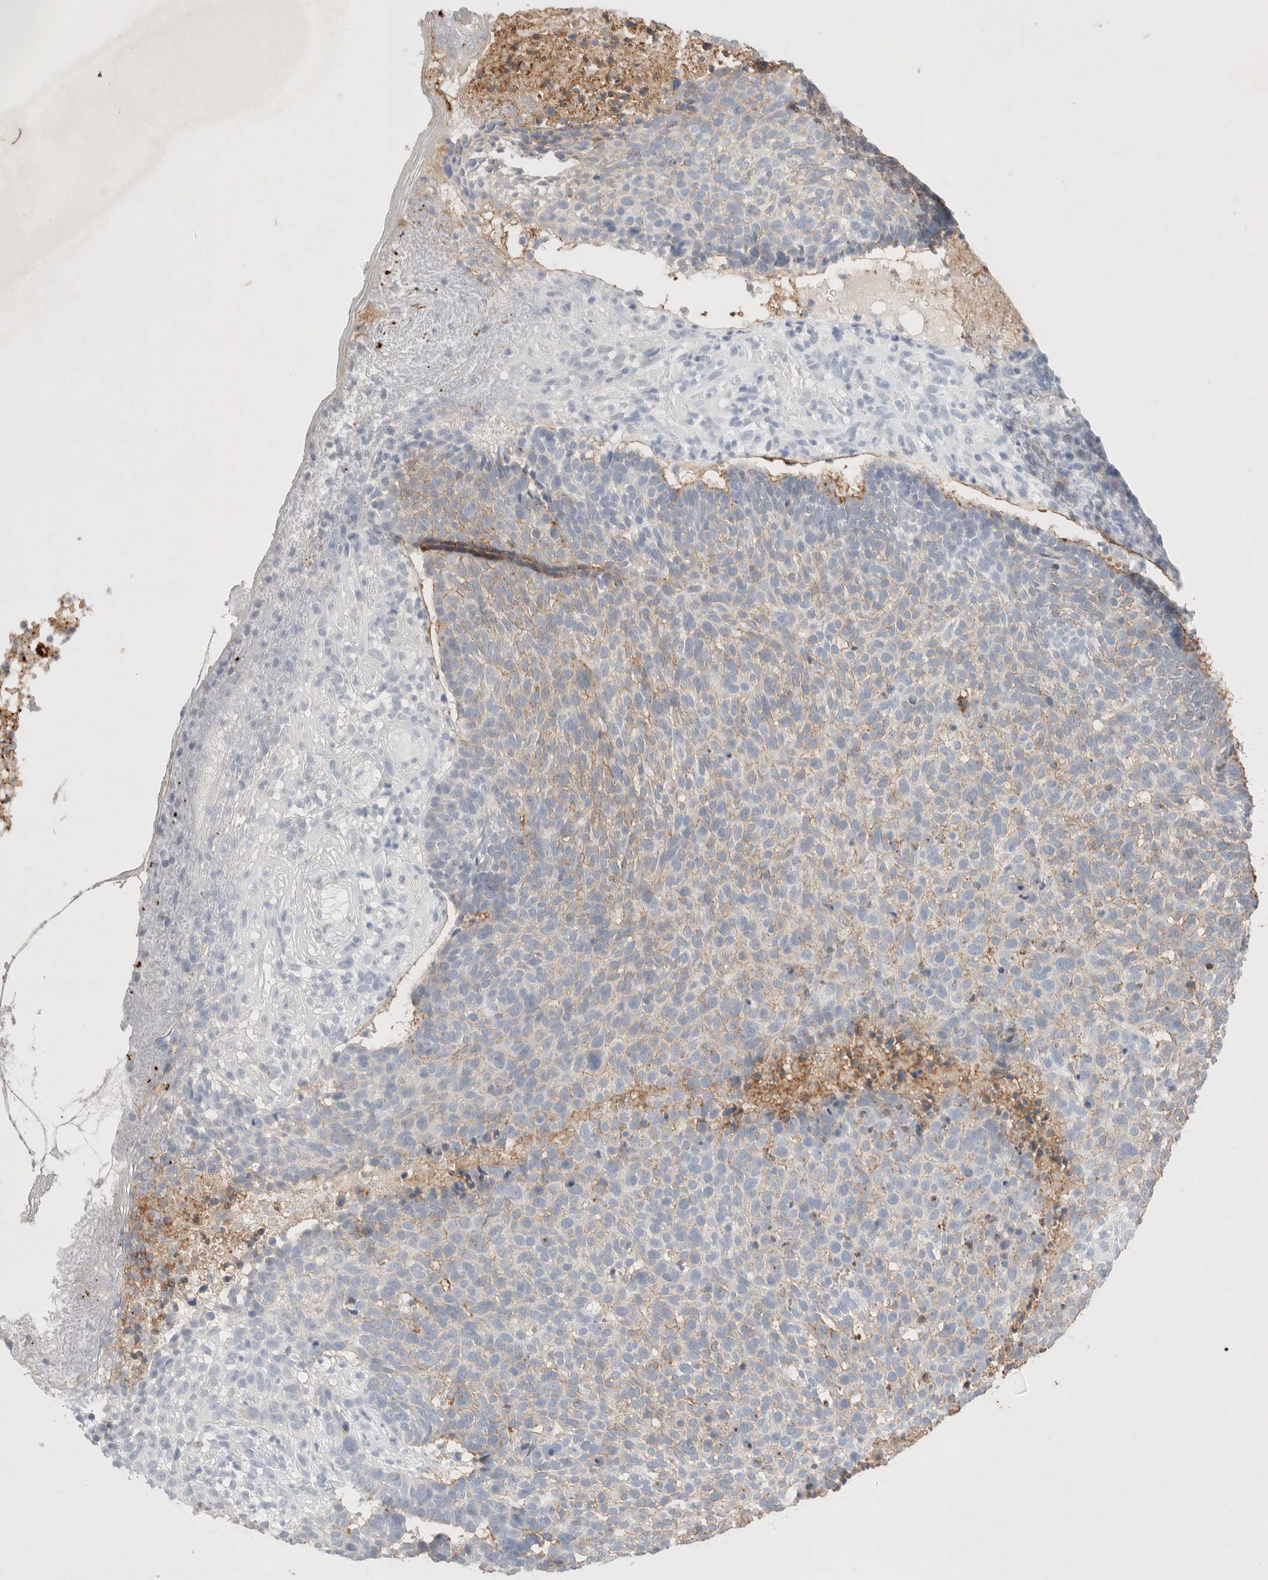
{"staining": {"intensity": "weak", "quantity": "25%-75%", "location": "cytoplasmic/membranous"}, "tissue": "skin cancer", "cell_type": "Tumor cells", "image_type": "cancer", "snomed": [{"axis": "morphology", "description": "Basal cell carcinoma"}, {"axis": "topography", "description": "Skin"}], "caption": "Immunohistochemical staining of human skin basal cell carcinoma displays low levels of weak cytoplasmic/membranous expression in about 25%-75% of tumor cells.", "gene": "EPCAM", "patient": {"sex": "male", "age": 85}}